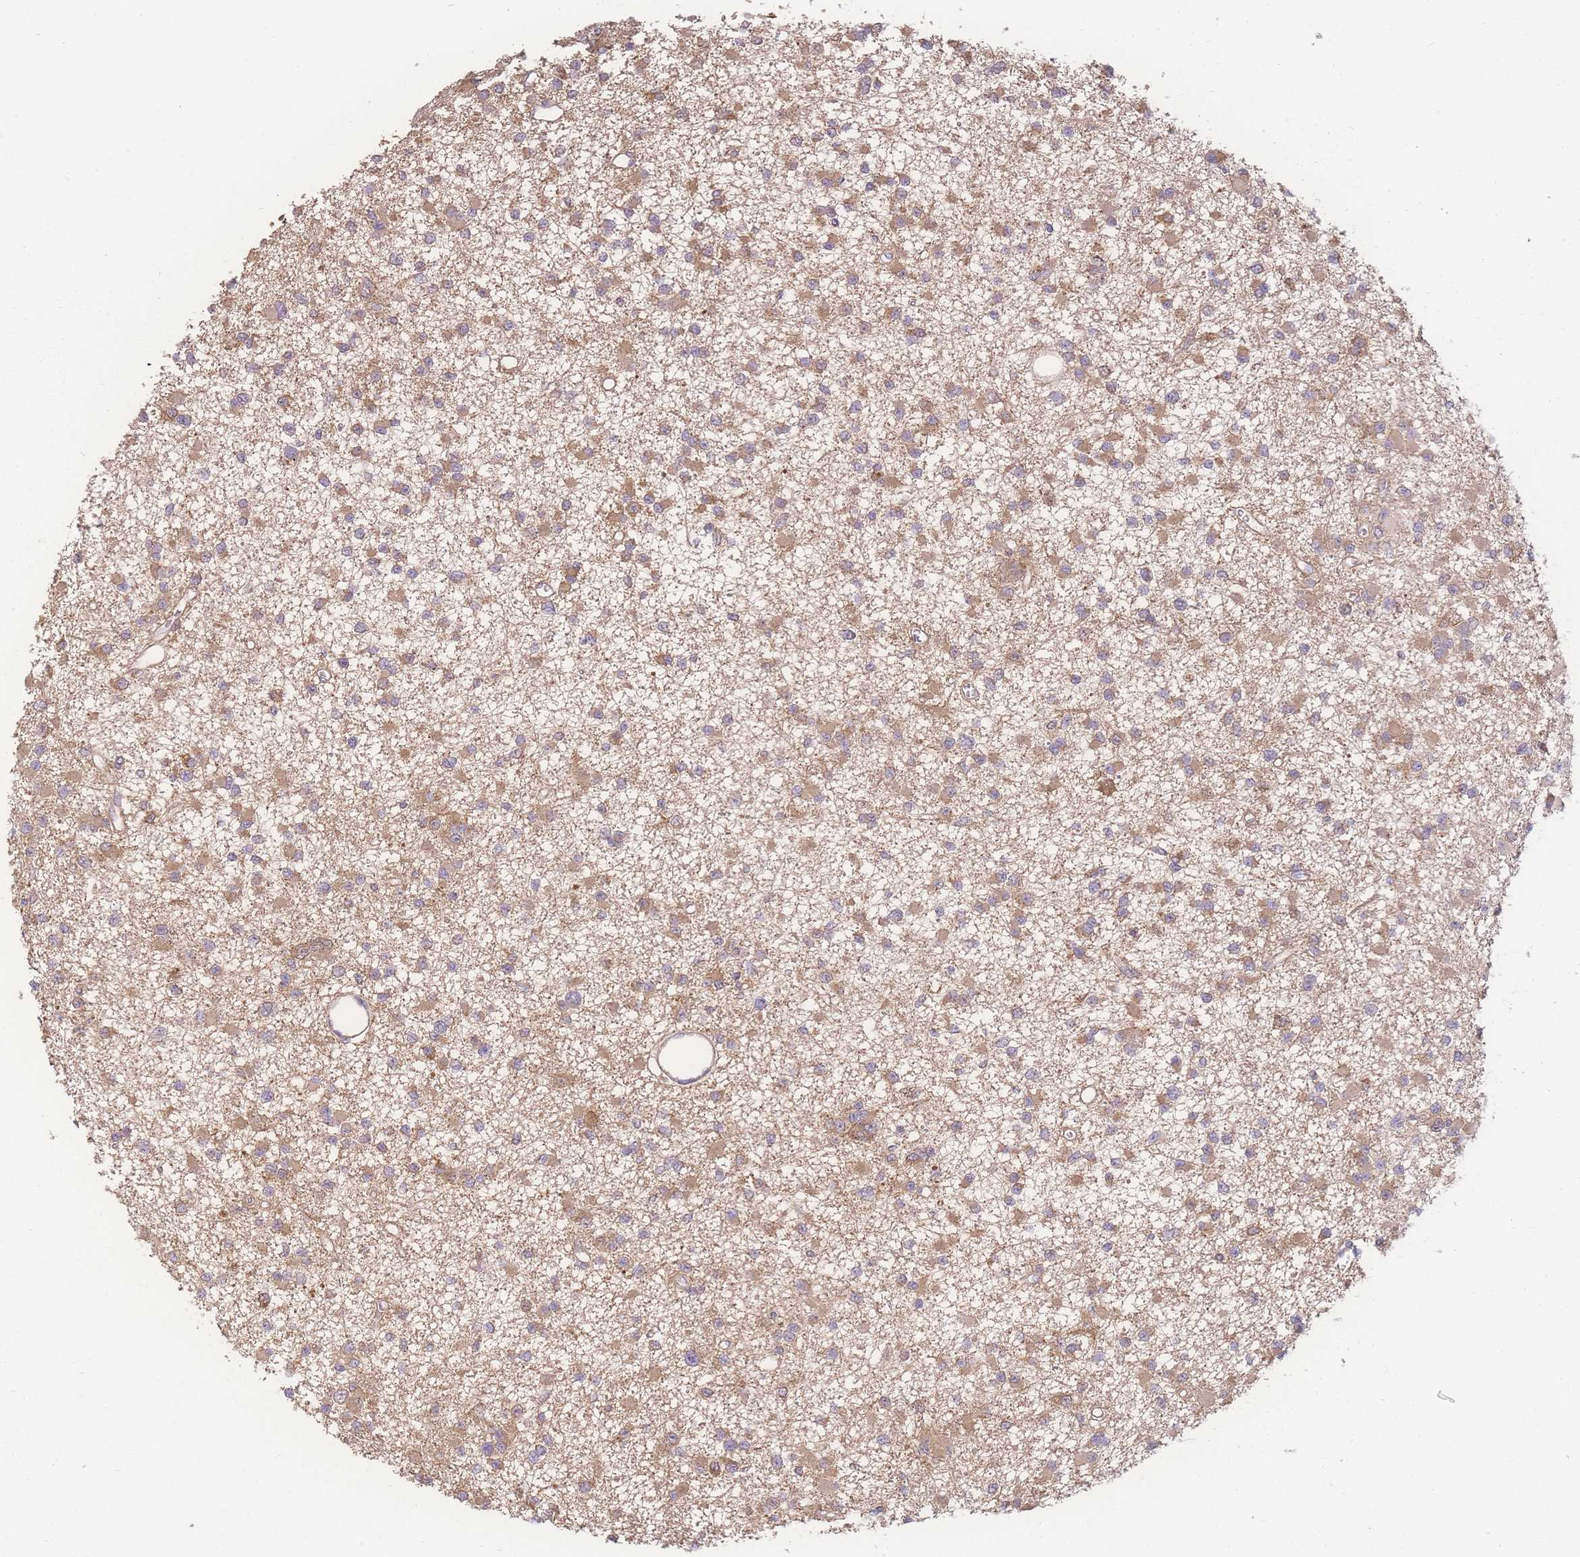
{"staining": {"intensity": "moderate", "quantity": "25%-75%", "location": "cytoplasmic/membranous"}, "tissue": "glioma", "cell_type": "Tumor cells", "image_type": "cancer", "snomed": [{"axis": "morphology", "description": "Glioma, malignant, Low grade"}, {"axis": "topography", "description": "Brain"}], "caption": "Protein analysis of low-grade glioma (malignant) tissue exhibits moderate cytoplasmic/membranous positivity in about 25%-75% of tumor cells.", "gene": "GIPR", "patient": {"sex": "female", "age": 22}}